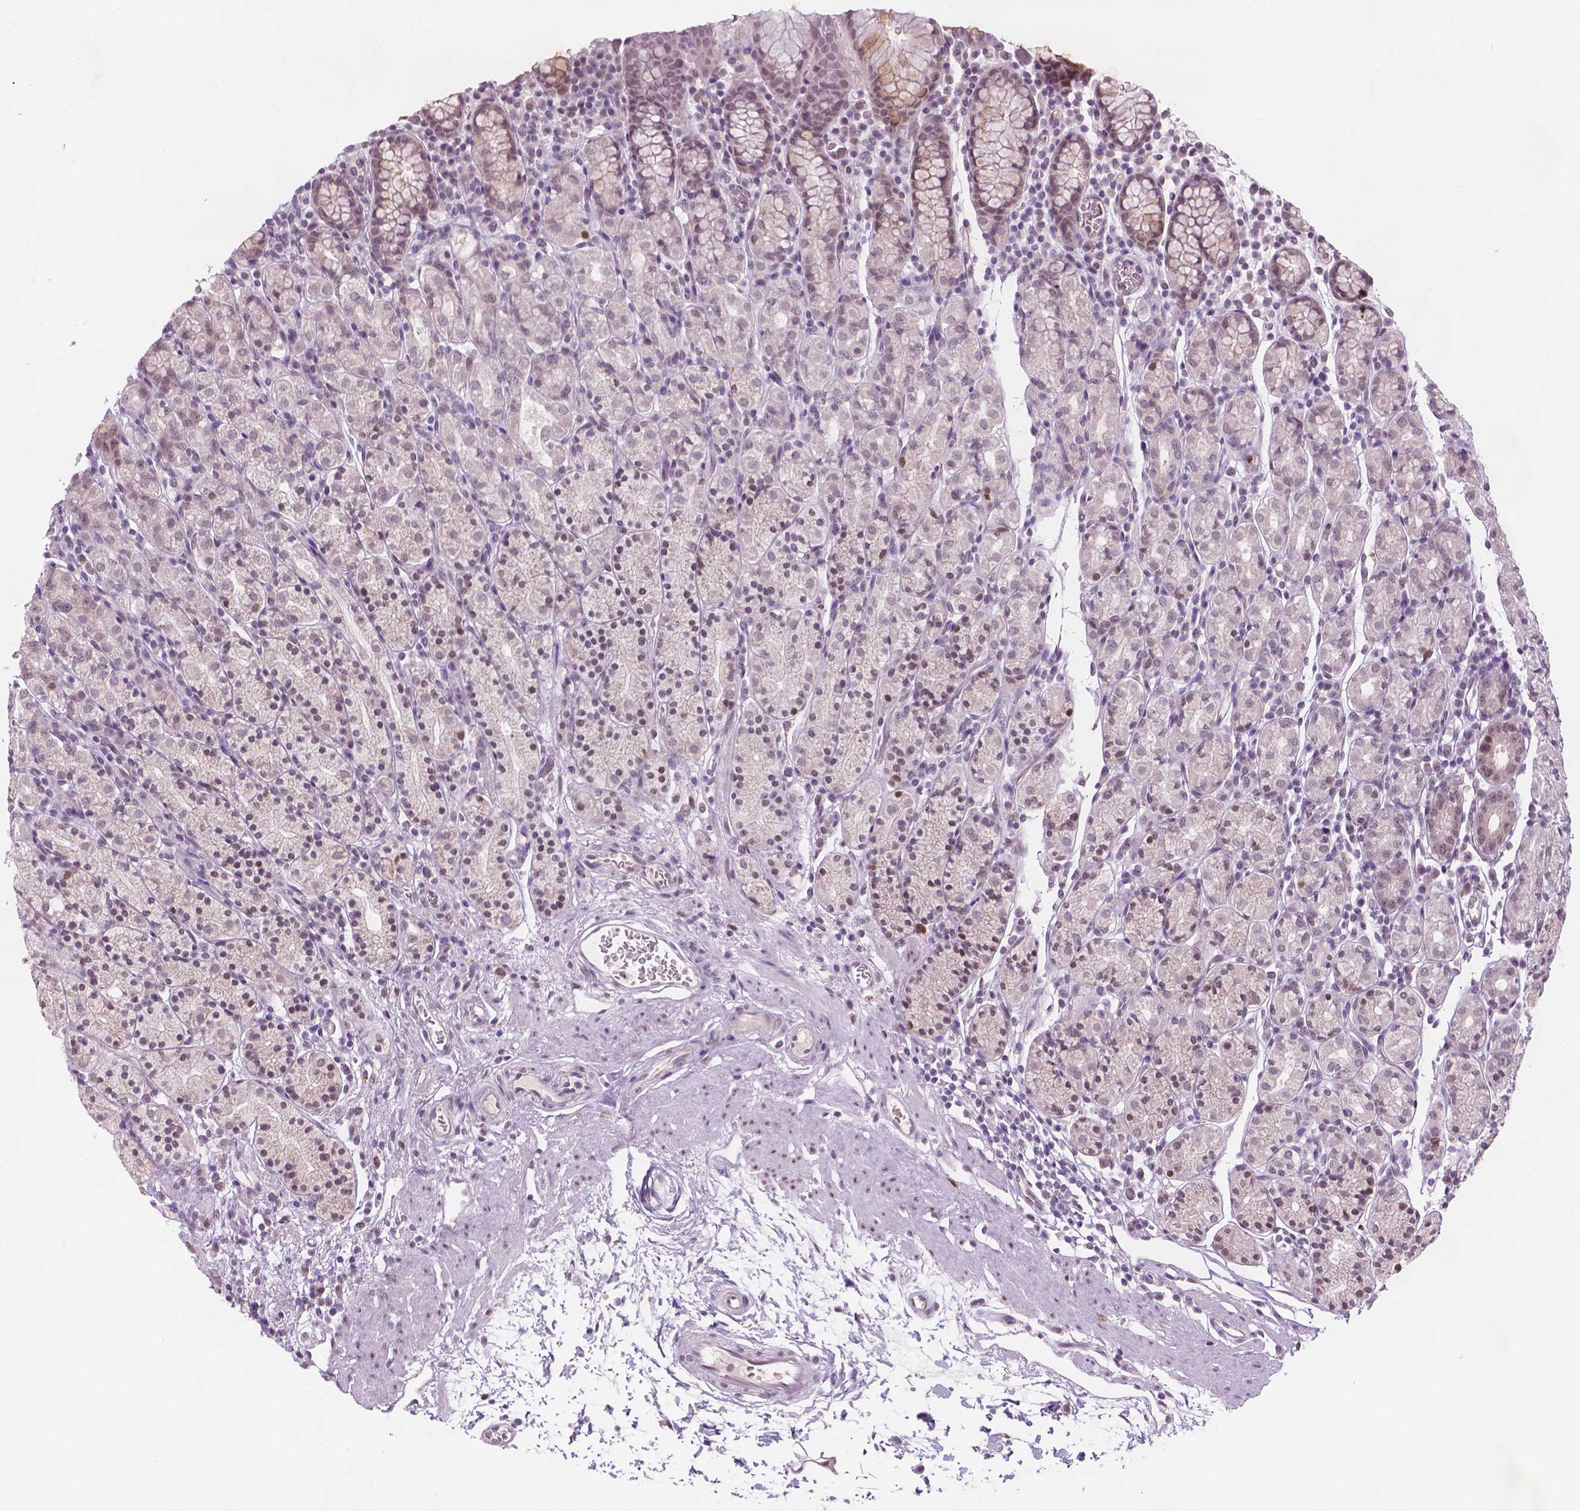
{"staining": {"intensity": "weak", "quantity": "25%-75%", "location": "nuclear"}, "tissue": "stomach", "cell_type": "Glandular cells", "image_type": "normal", "snomed": [{"axis": "morphology", "description": "Normal tissue, NOS"}, {"axis": "topography", "description": "Stomach, upper"}, {"axis": "topography", "description": "Stomach"}], "caption": "IHC photomicrograph of benign human stomach stained for a protein (brown), which shows low levels of weak nuclear staining in about 25%-75% of glandular cells.", "gene": "CDKN1C", "patient": {"sex": "male", "age": 62}}